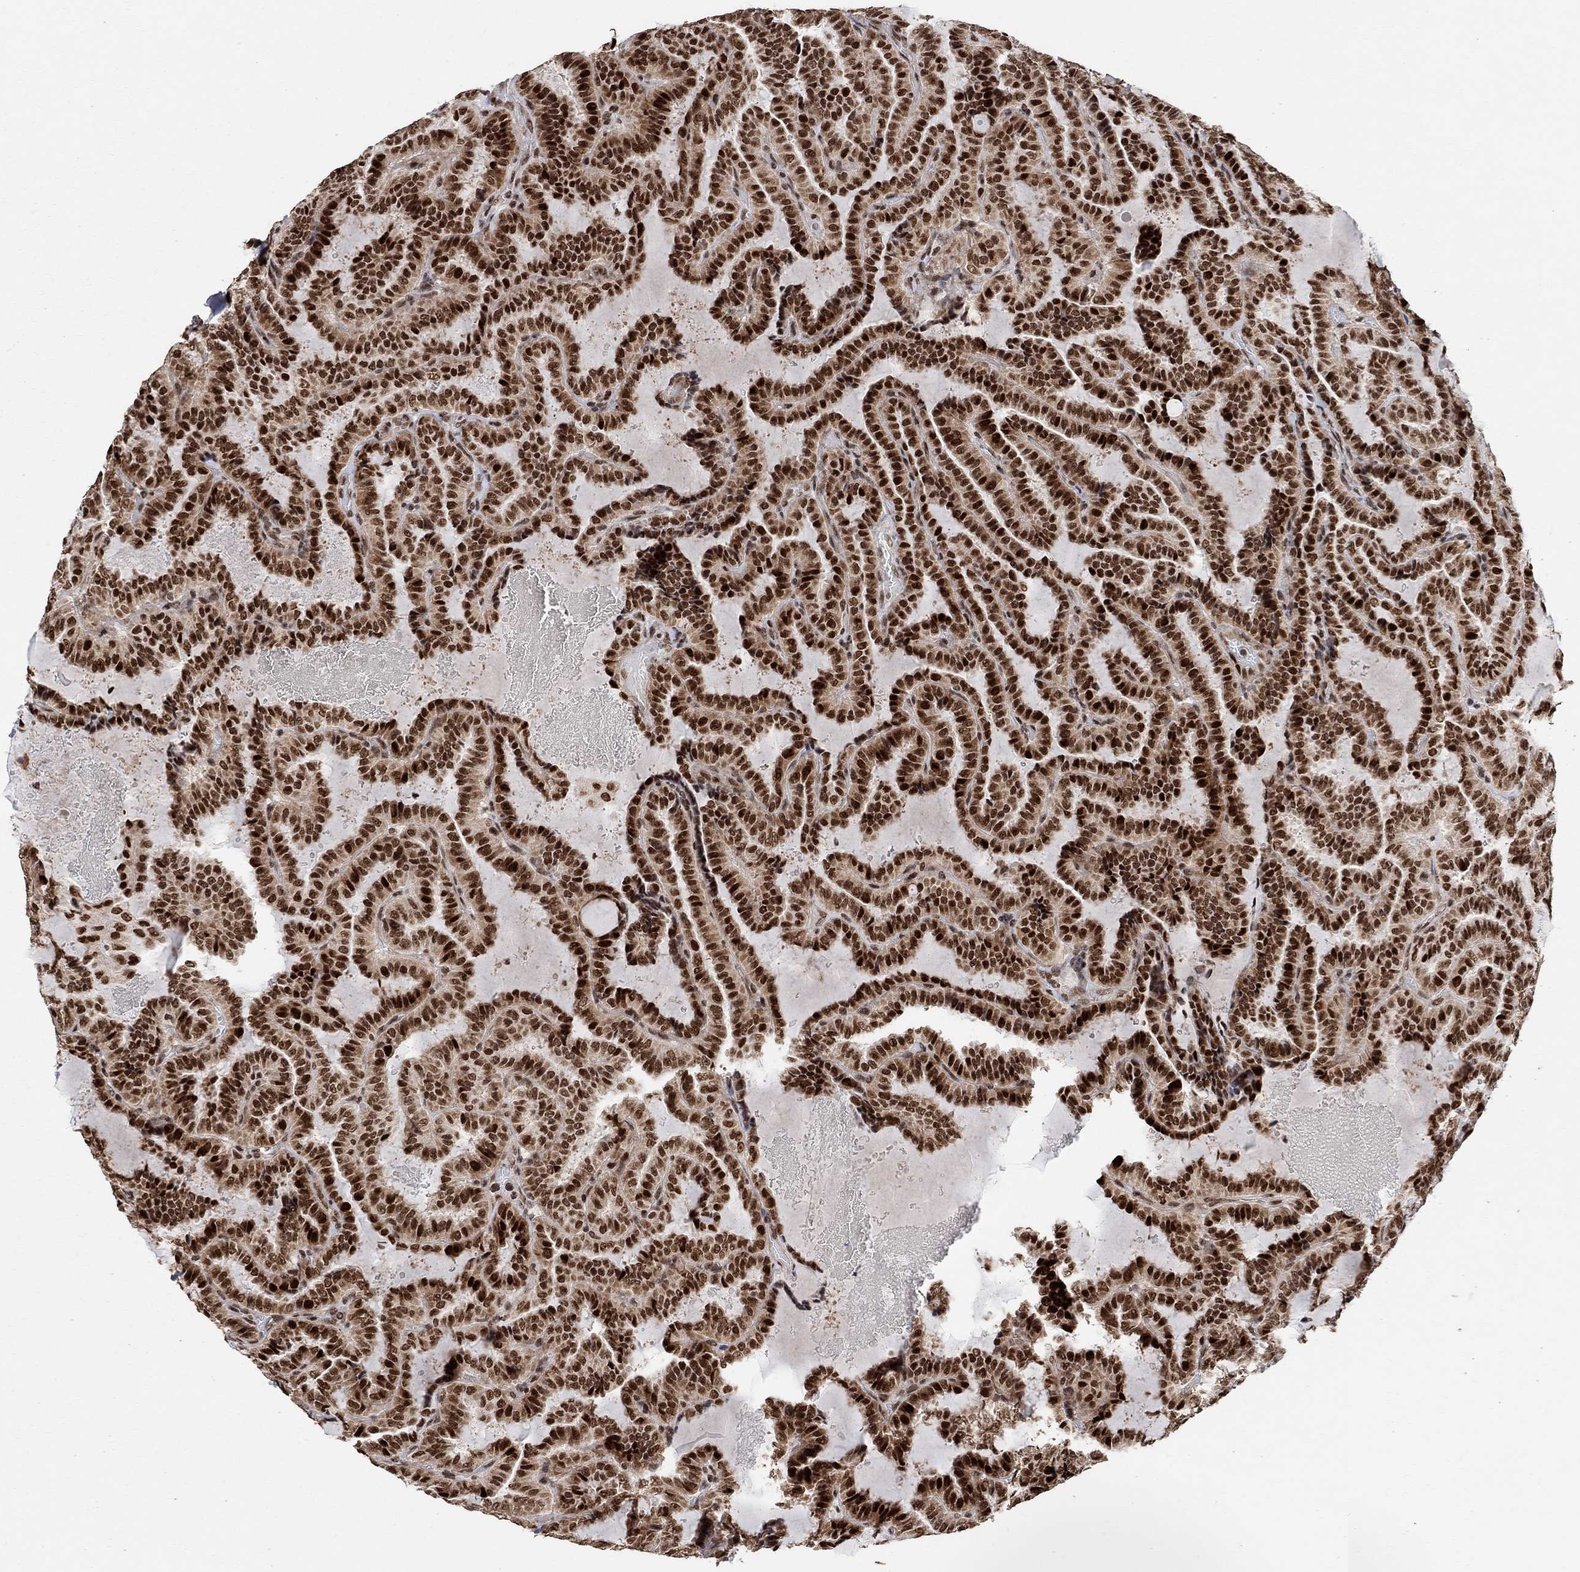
{"staining": {"intensity": "strong", "quantity": ">75%", "location": "nuclear"}, "tissue": "thyroid cancer", "cell_type": "Tumor cells", "image_type": "cancer", "snomed": [{"axis": "morphology", "description": "Papillary adenocarcinoma, NOS"}, {"axis": "topography", "description": "Thyroid gland"}], "caption": "Immunohistochemistry (IHC) (DAB) staining of thyroid cancer exhibits strong nuclear protein positivity in about >75% of tumor cells.", "gene": "E4F1", "patient": {"sex": "female", "age": 39}}